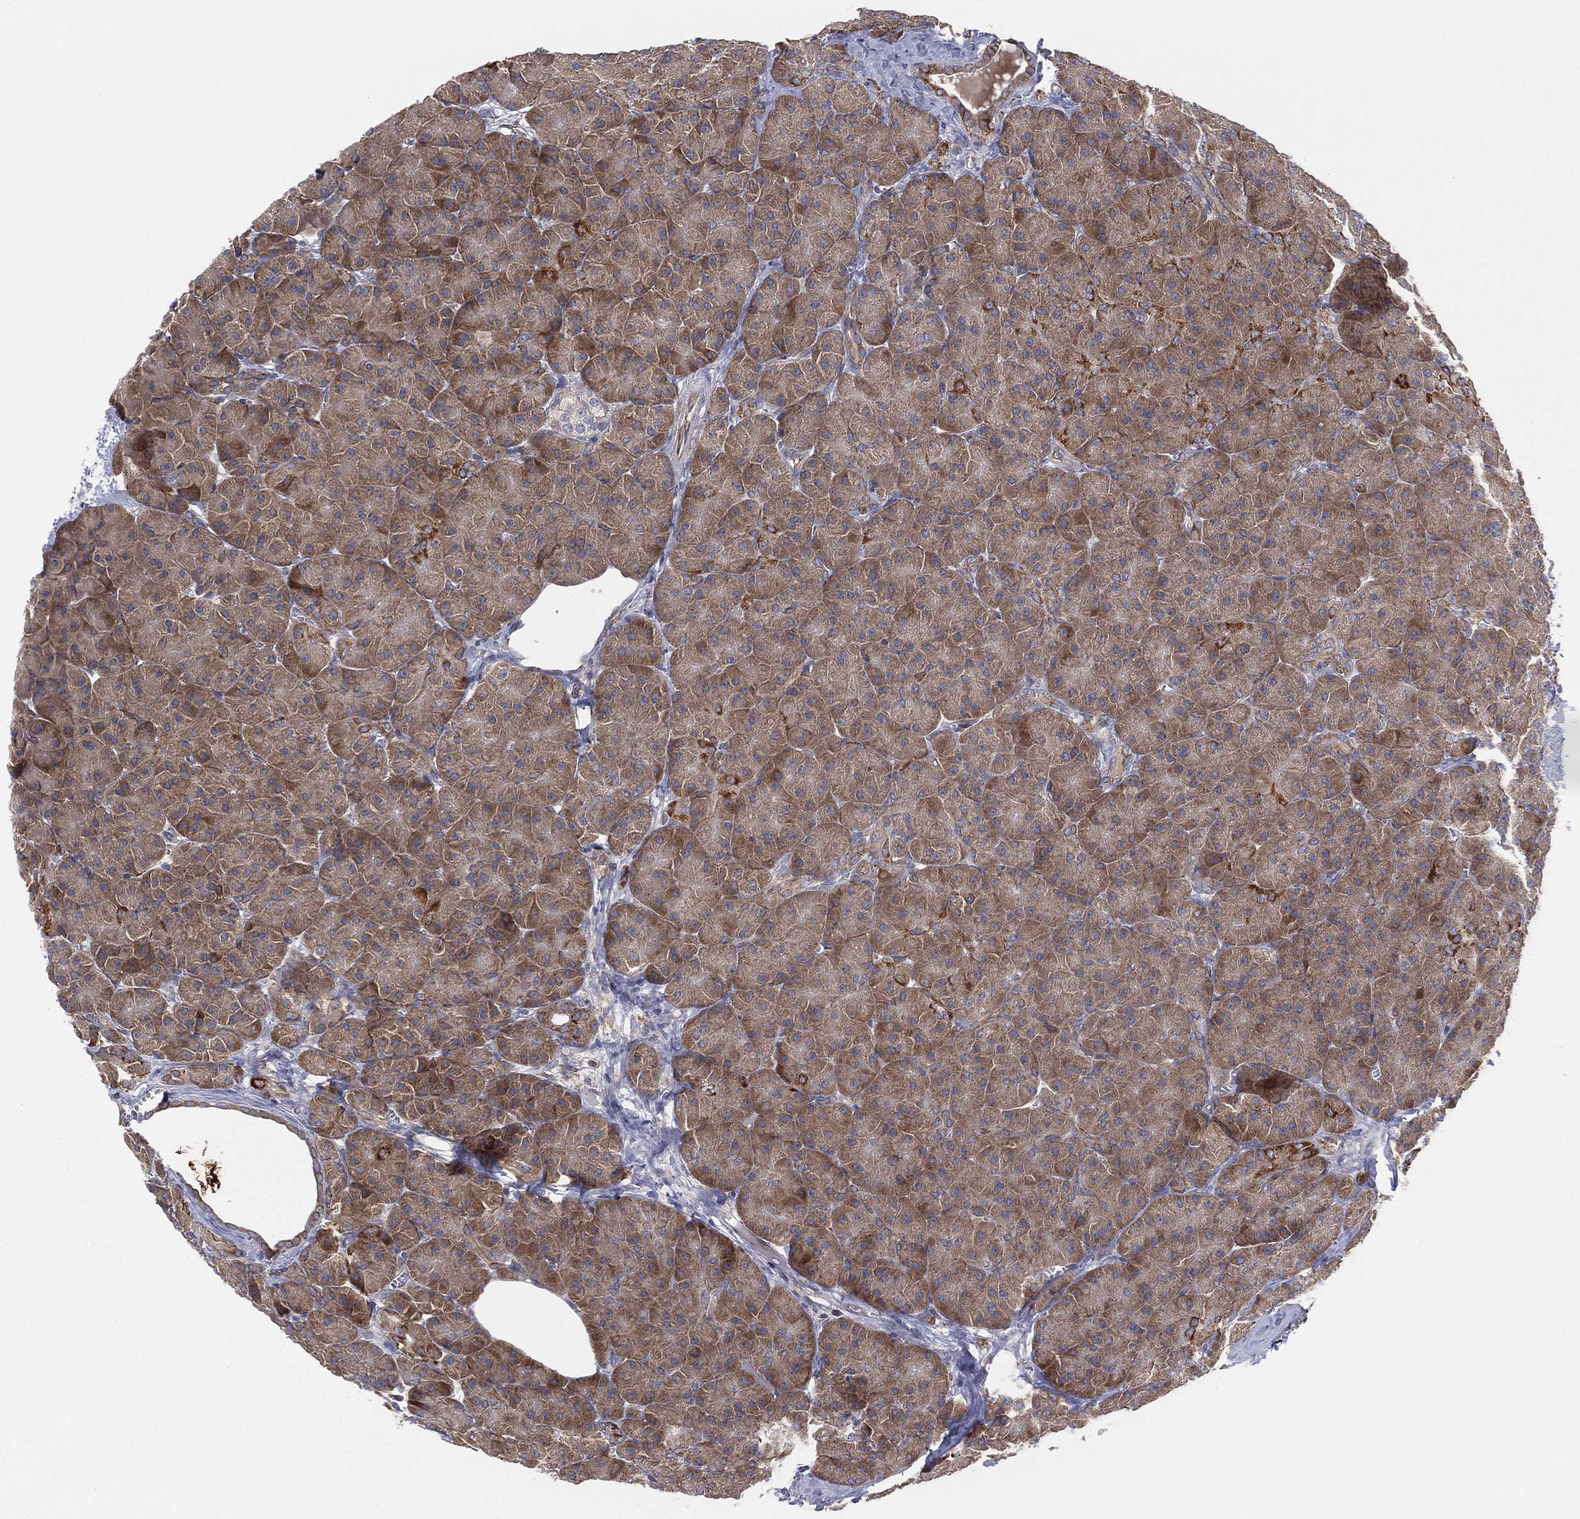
{"staining": {"intensity": "moderate", "quantity": ">75%", "location": "cytoplasmic/membranous"}, "tissue": "pancreas", "cell_type": "Exocrine glandular cells", "image_type": "normal", "snomed": [{"axis": "morphology", "description": "Normal tissue, NOS"}, {"axis": "topography", "description": "Pancreas"}], "caption": "Pancreas stained with IHC displays moderate cytoplasmic/membranous staining in approximately >75% of exocrine glandular cells.", "gene": "CYB5B", "patient": {"sex": "male", "age": 61}}